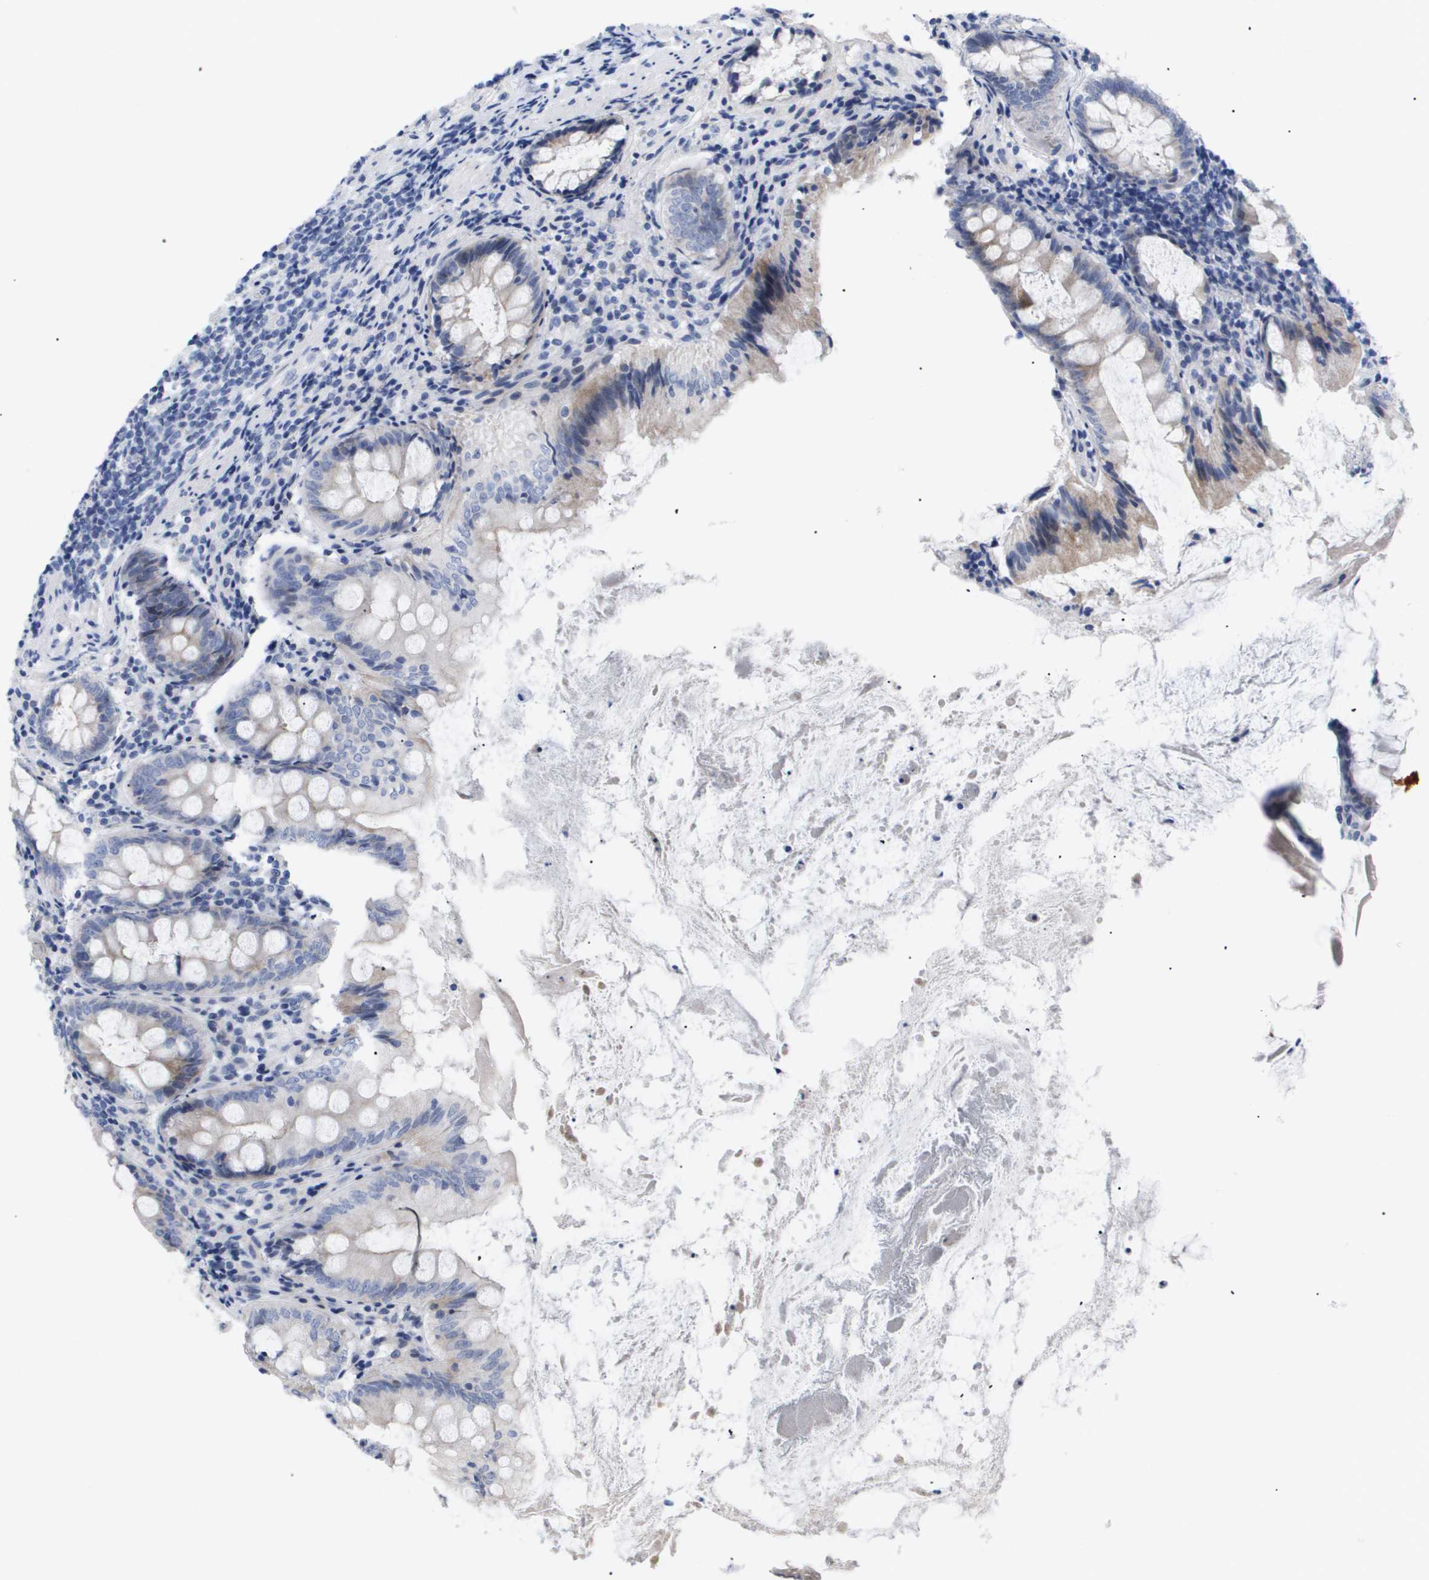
{"staining": {"intensity": "moderate", "quantity": "25%-75%", "location": "cytoplasmic/membranous"}, "tissue": "appendix", "cell_type": "Glandular cells", "image_type": "normal", "snomed": [{"axis": "morphology", "description": "Normal tissue, NOS"}, {"axis": "topography", "description": "Appendix"}], "caption": "Immunohistochemistry photomicrograph of unremarkable appendix: human appendix stained using IHC shows medium levels of moderate protein expression localized specifically in the cytoplasmic/membranous of glandular cells, appearing as a cytoplasmic/membranous brown color.", "gene": "CAV3", "patient": {"sex": "female", "age": 77}}